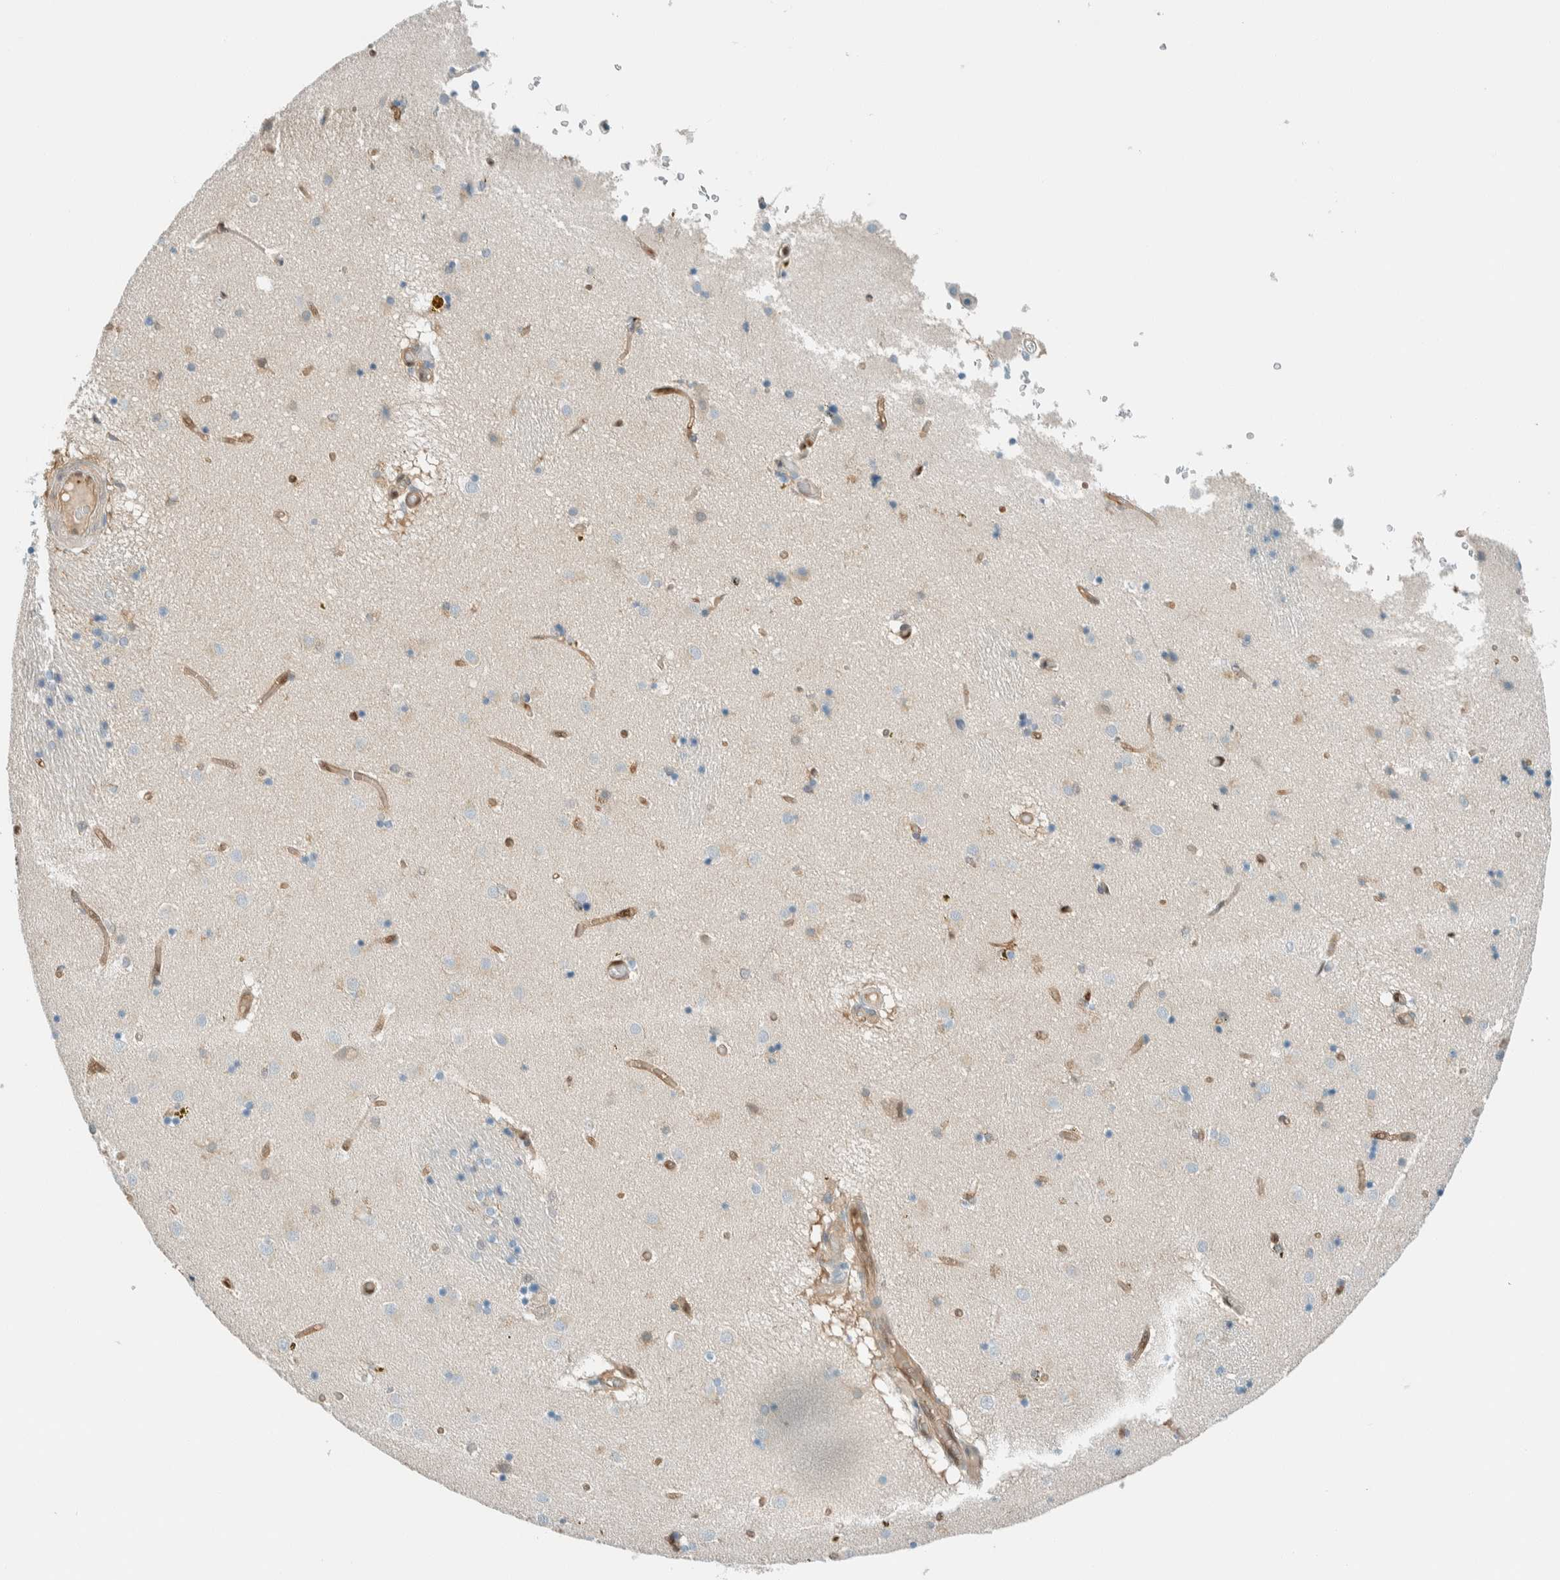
{"staining": {"intensity": "negative", "quantity": "none", "location": "none"}, "tissue": "caudate", "cell_type": "Glial cells", "image_type": "normal", "snomed": [{"axis": "morphology", "description": "Normal tissue, NOS"}, {"axis": "topography", "description": "Lateral ventricle wall"}], "caption": "An IHC image of normal caudate is shown. There is no staining in glial cells of caudate.", "gene": "NXN", "patient": {"sex": "male", "age": 70}}